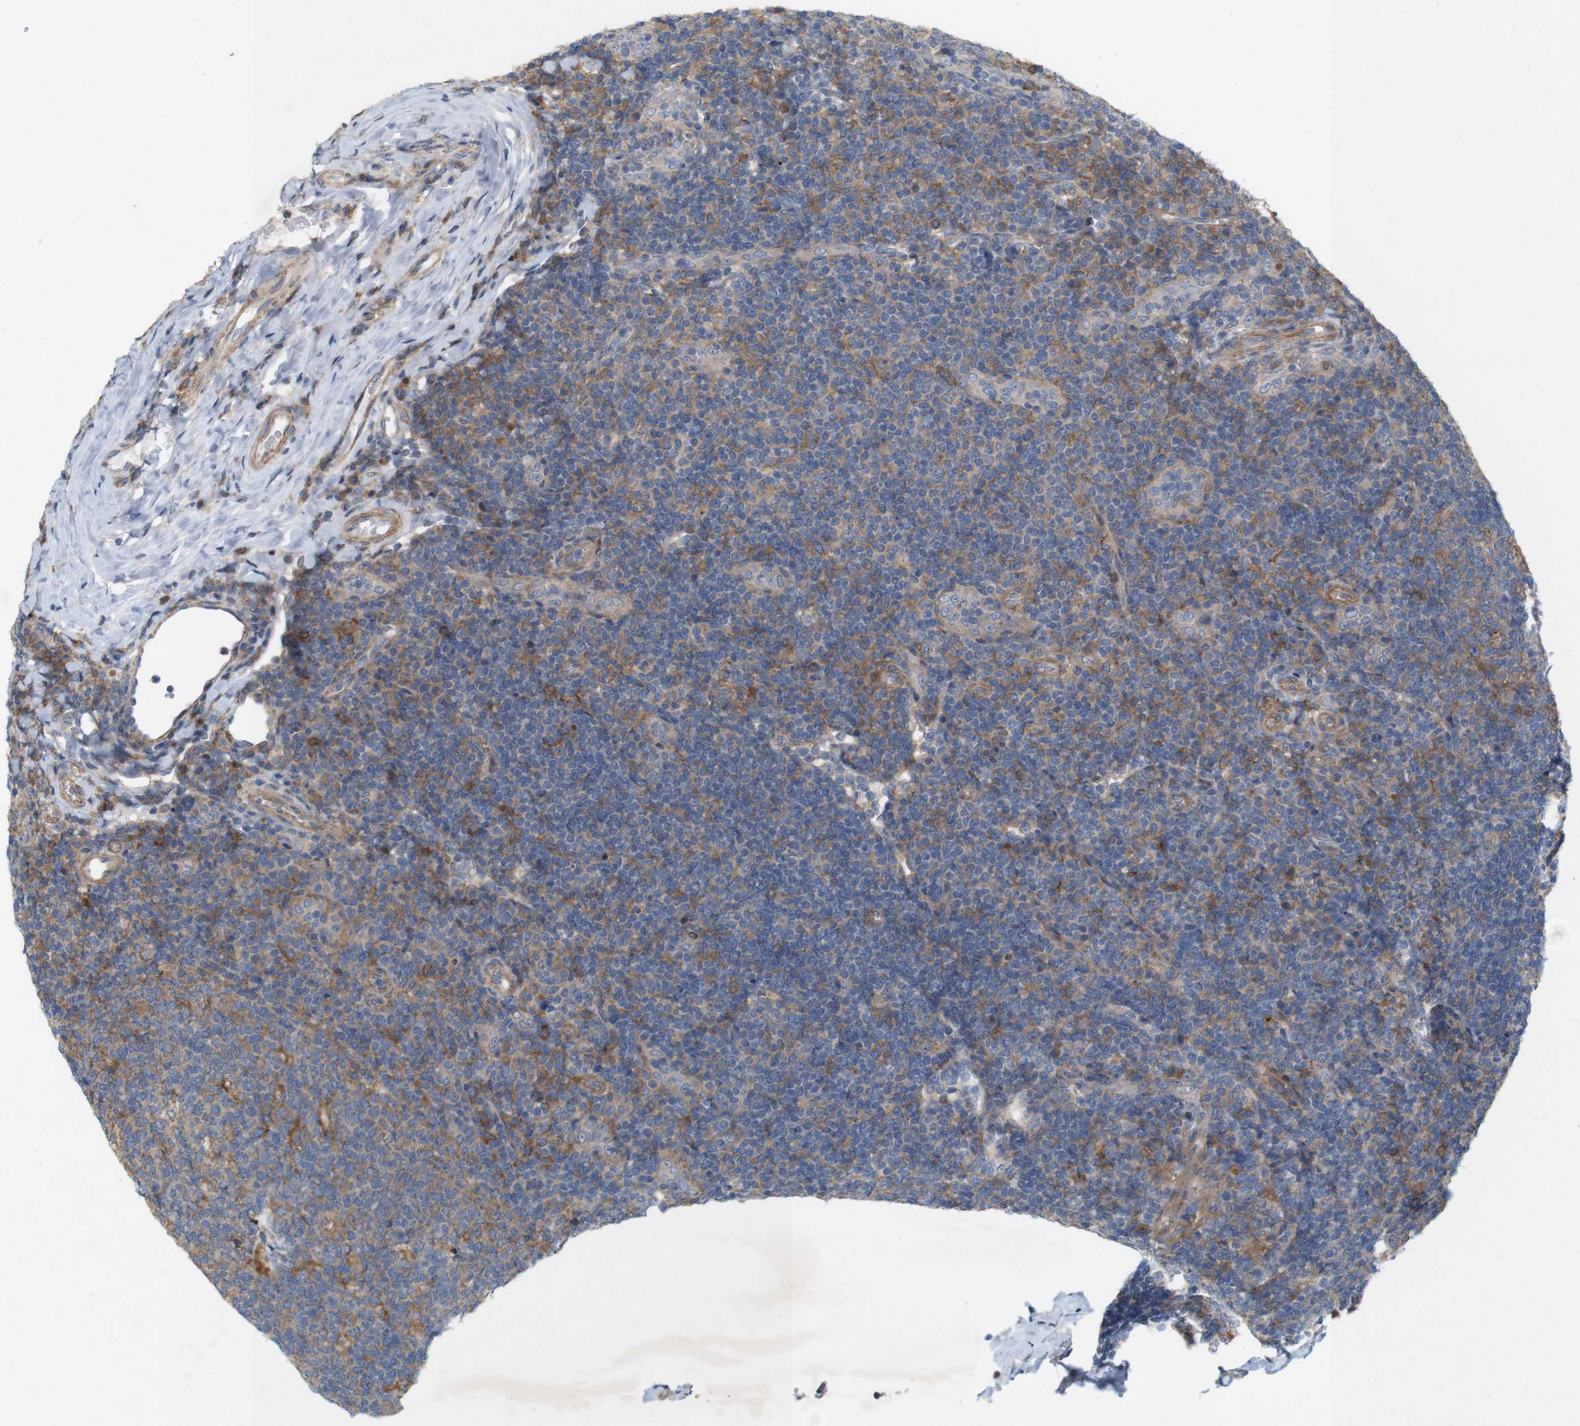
{"staining": {"intensity": "moderate", "quantity": ">75%", "location": "cytoplasmic/membranous"}, "tissue": "tonsil", "cell_type": "Germinal center cells", "image_type": "normal", "snomed": [{"axis": "morphology", "description": "Normal tissue, NOS"}, {"axis": "topography", "description": "Tonsil"}], "caption": "DAB (3,3'-diaminobenzidine) immunohistochemical staining of normal tonsil shows moderate cytoplasmic/membranous protein expression in approximately >75% of germinal center cells.", "gene": "SIGLEC8", "patient": {"sex": "male", "age": 17}}